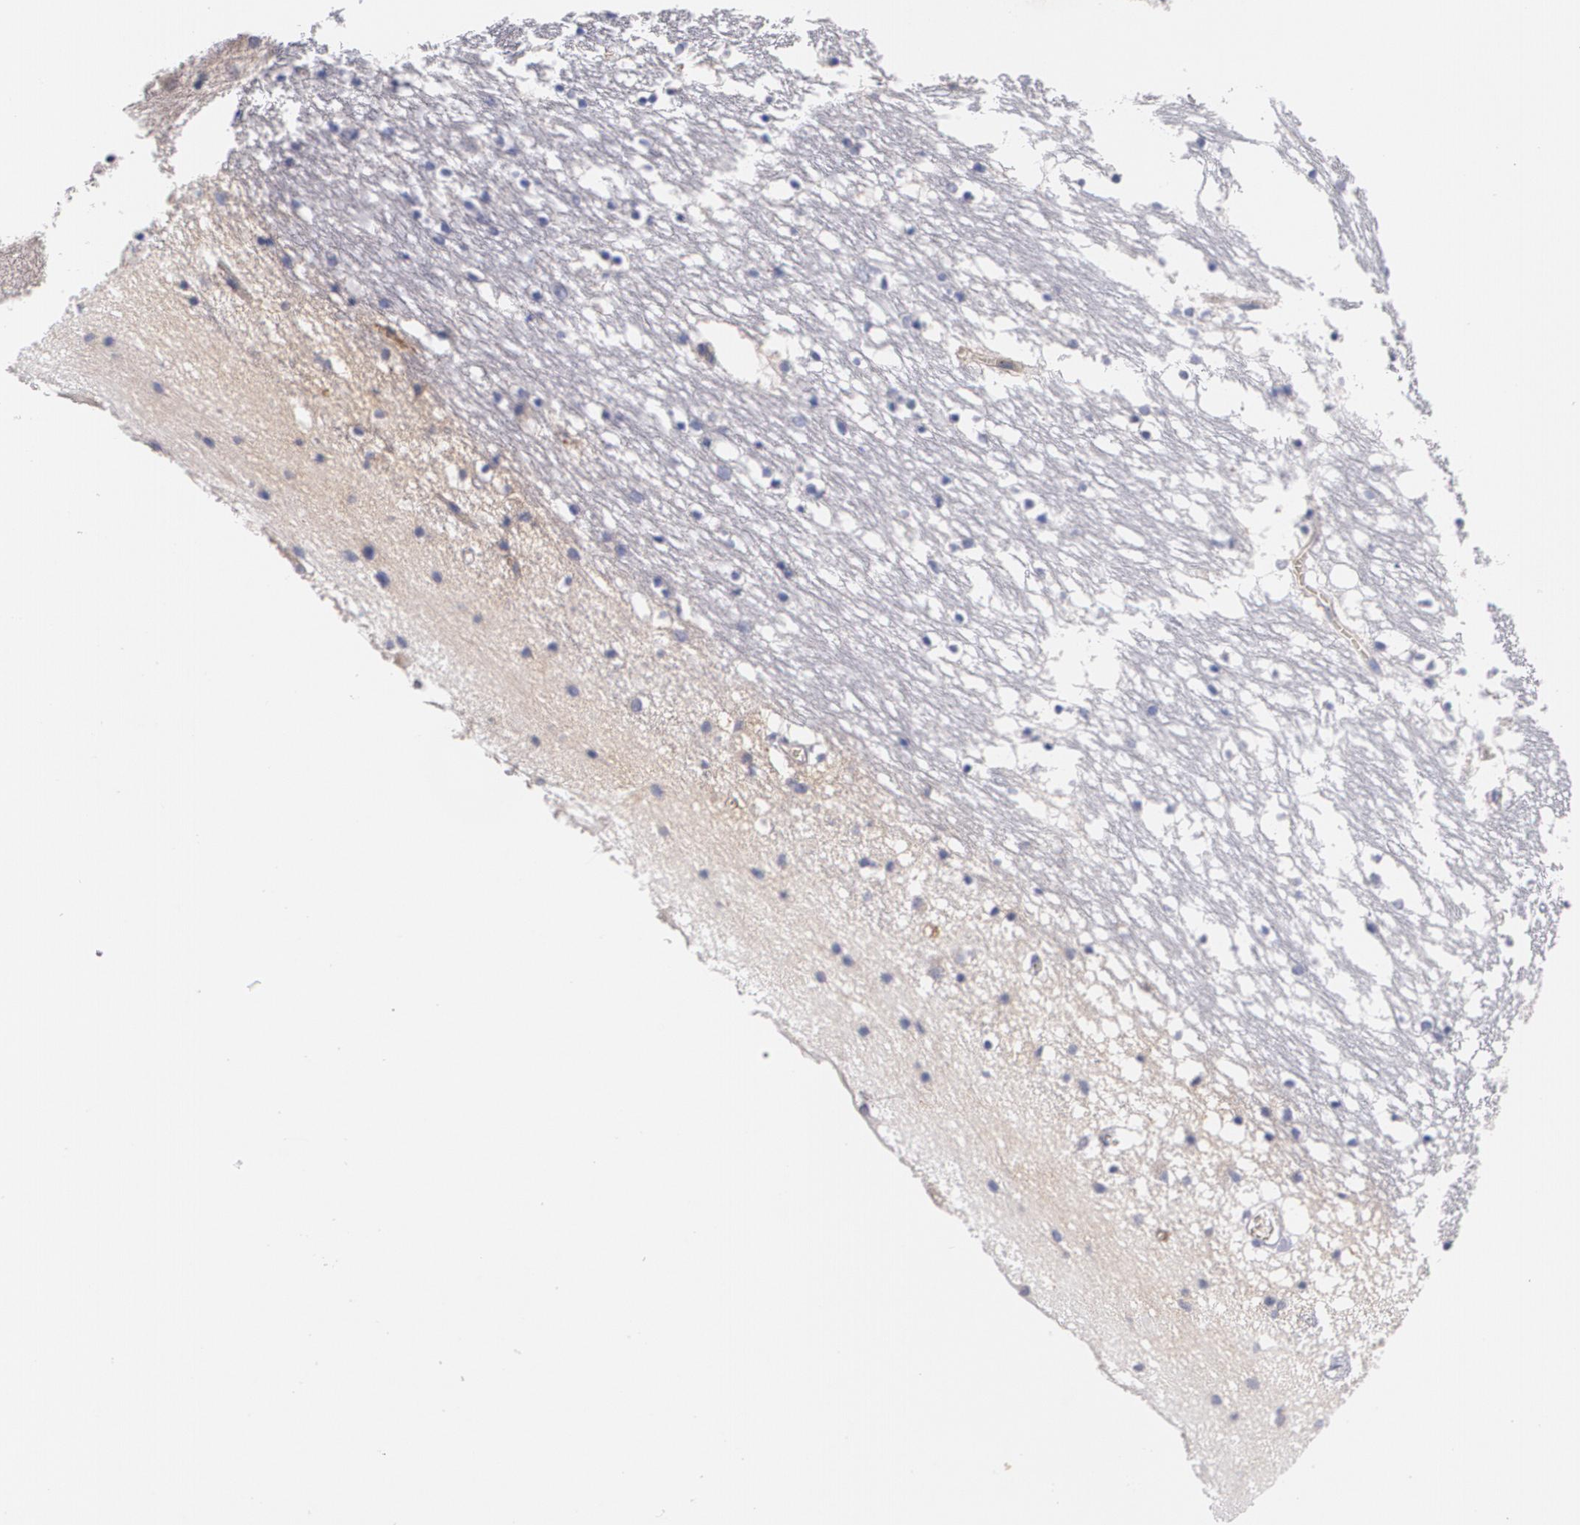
{"staining": {"intensity": "negative", "quantity": "none", "location": "none"}, "tissue": "caudate", "cell_type": "Glial cells", "image_type": "normal", "snomed": [{"axis": "morphology", "description": "Normal tissue, NOS"}, {"axis": "topography", "description": "Lateral ventricle wall"}], "caption": "Immunohistochemistry of benign human caudate demonstrates no positivity in glial cells.", "gene": "FBLN1", "patient": {"sex": "male", "age": 45}}